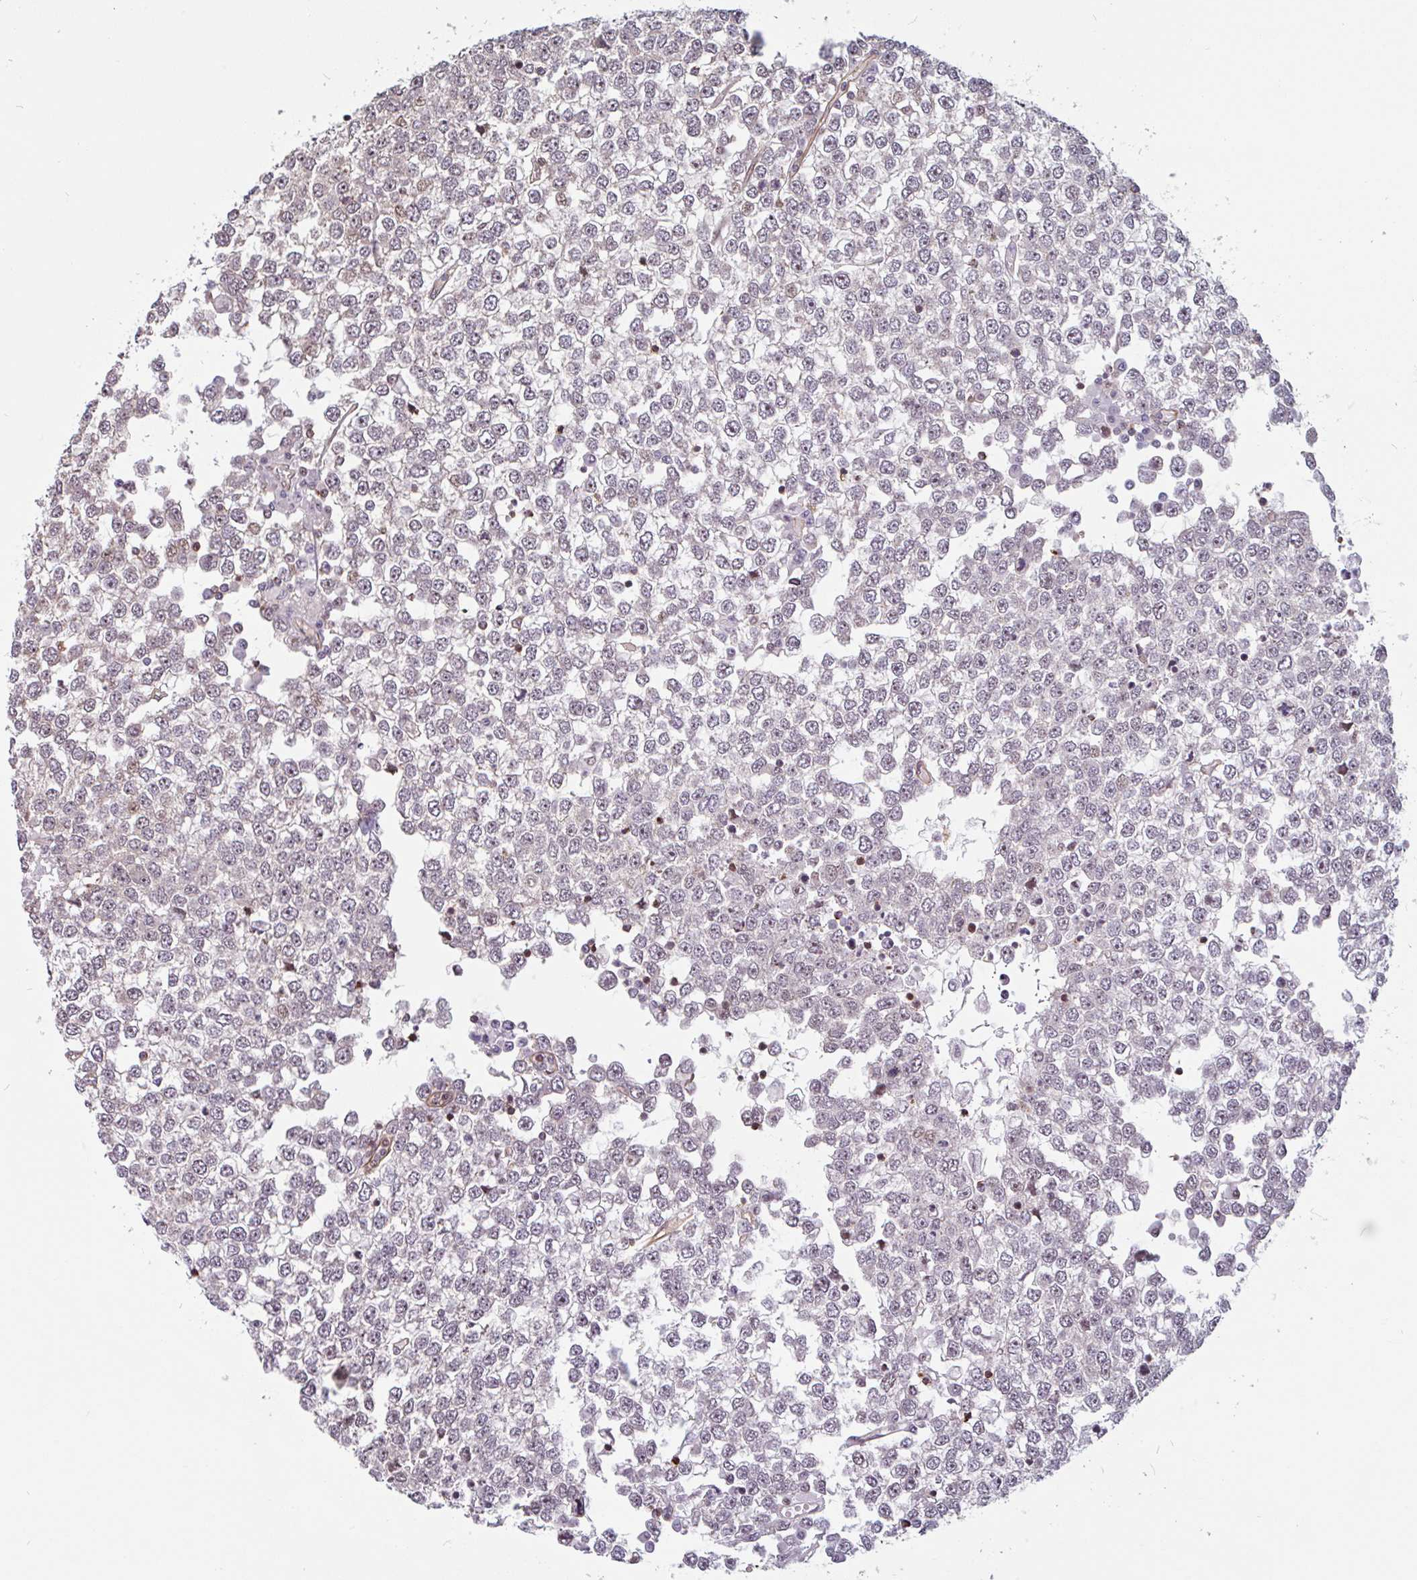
{"staining": {"intensity": "moderate", "quantity": "25%-75%", "location": "cytoplasmic/membranous,nuclear"}, "tissue": "testis cancer", "cell_type": "Tumor cells", "image_type": "cancer", "snomed": [{"axis": "morphology", "description": "Seminoma, NOS"}, {"axis": "topography", "description": "Testis"}], "caption": "Immunohistochemistry micrograph of testis seminoma stained for a protein (brown), which exhibits medium levels of moderate cytoplasmic/membranous and nuclear expression in approximately 25%-75% of tumor cells.", "gene": "ZNF689", "patient": {"sex": "male", "age": 65}}